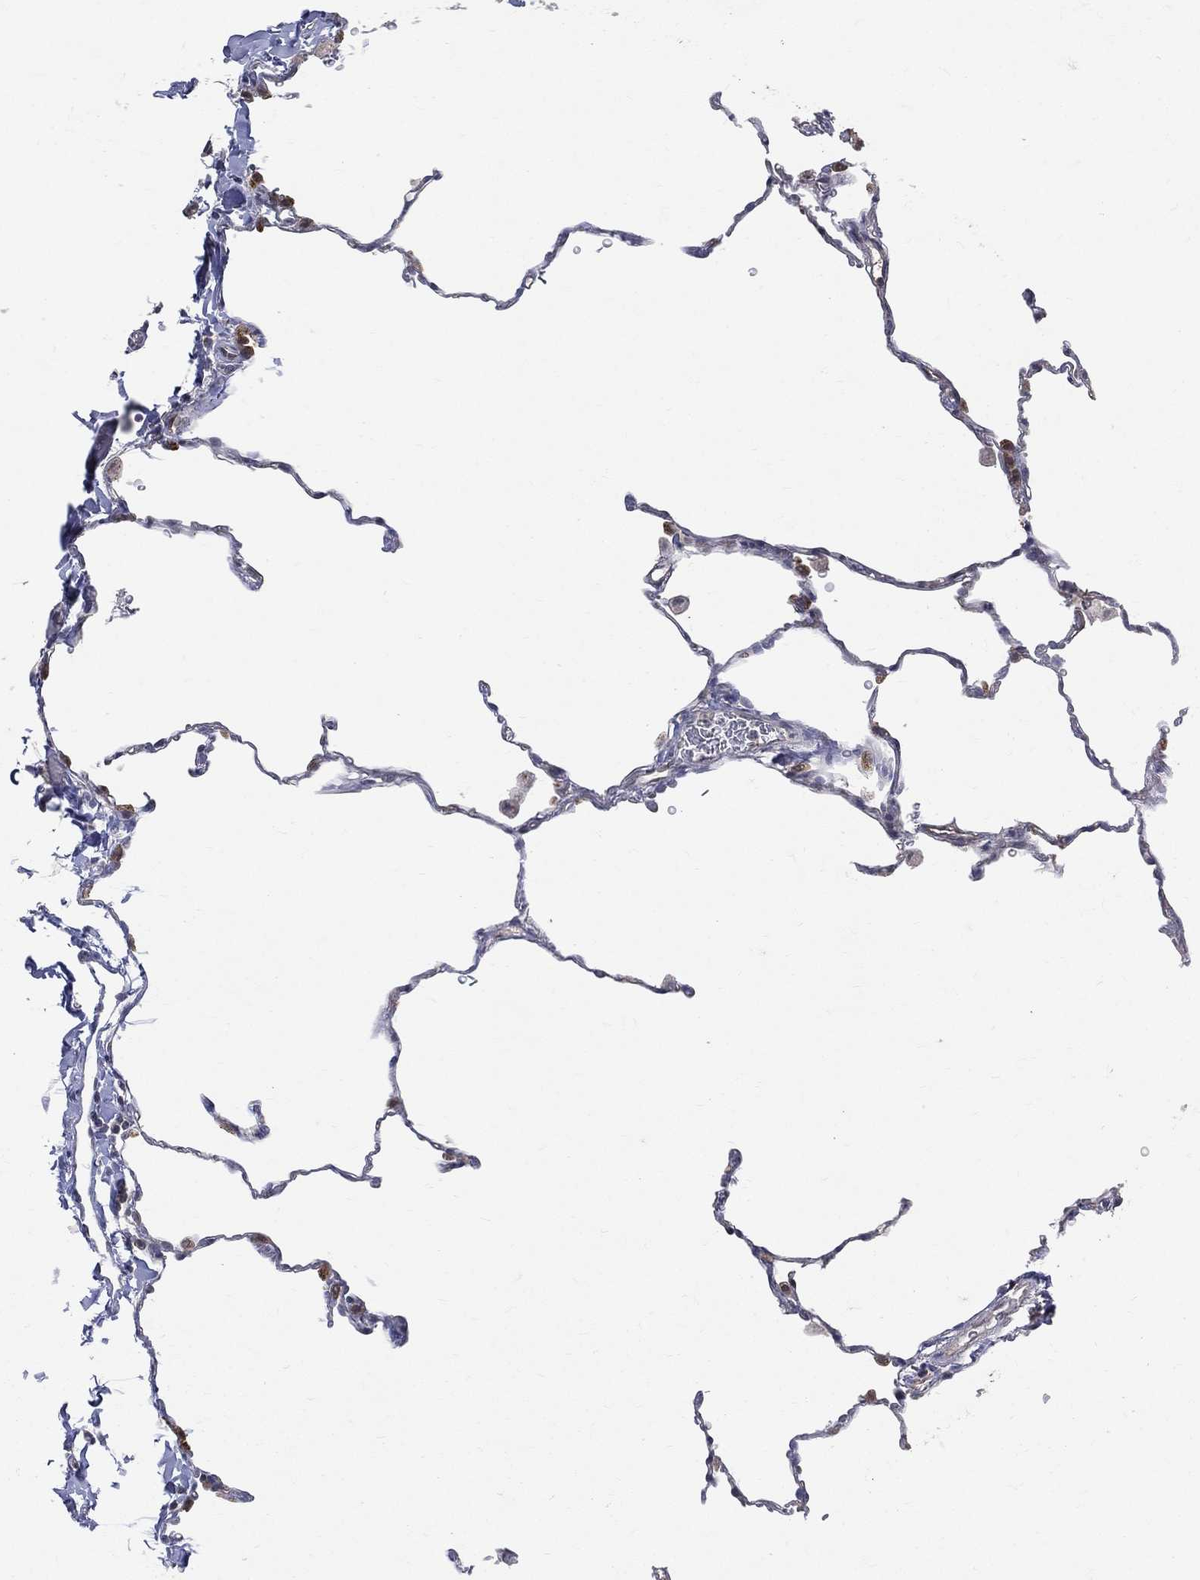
{"staining": {"intensity": "weak", "quantity": "<25%", "location": "cytoplasmic/membranous,nuclear"}, "tissue": "lung", "cell_type": "Alveolar cells", "image_type": "normal", "snomed": [{"axis": "morphology", "description": "Normal tissue, NOS"}, {"axis": "morphology", "description": "Adenocarcinoma, metastatic, NOS"}, {"axis": "topography", "description": "Lung"}], "caption": "DAB (3,3'-diaminobenzidine) immunohistochemical staining of unremarkable human lung displays no significant positivity in alveolar cells. Nuclei are stained in blue.", "gene": "GMPR2", "patient": {"sex": "male", "age": 45}}